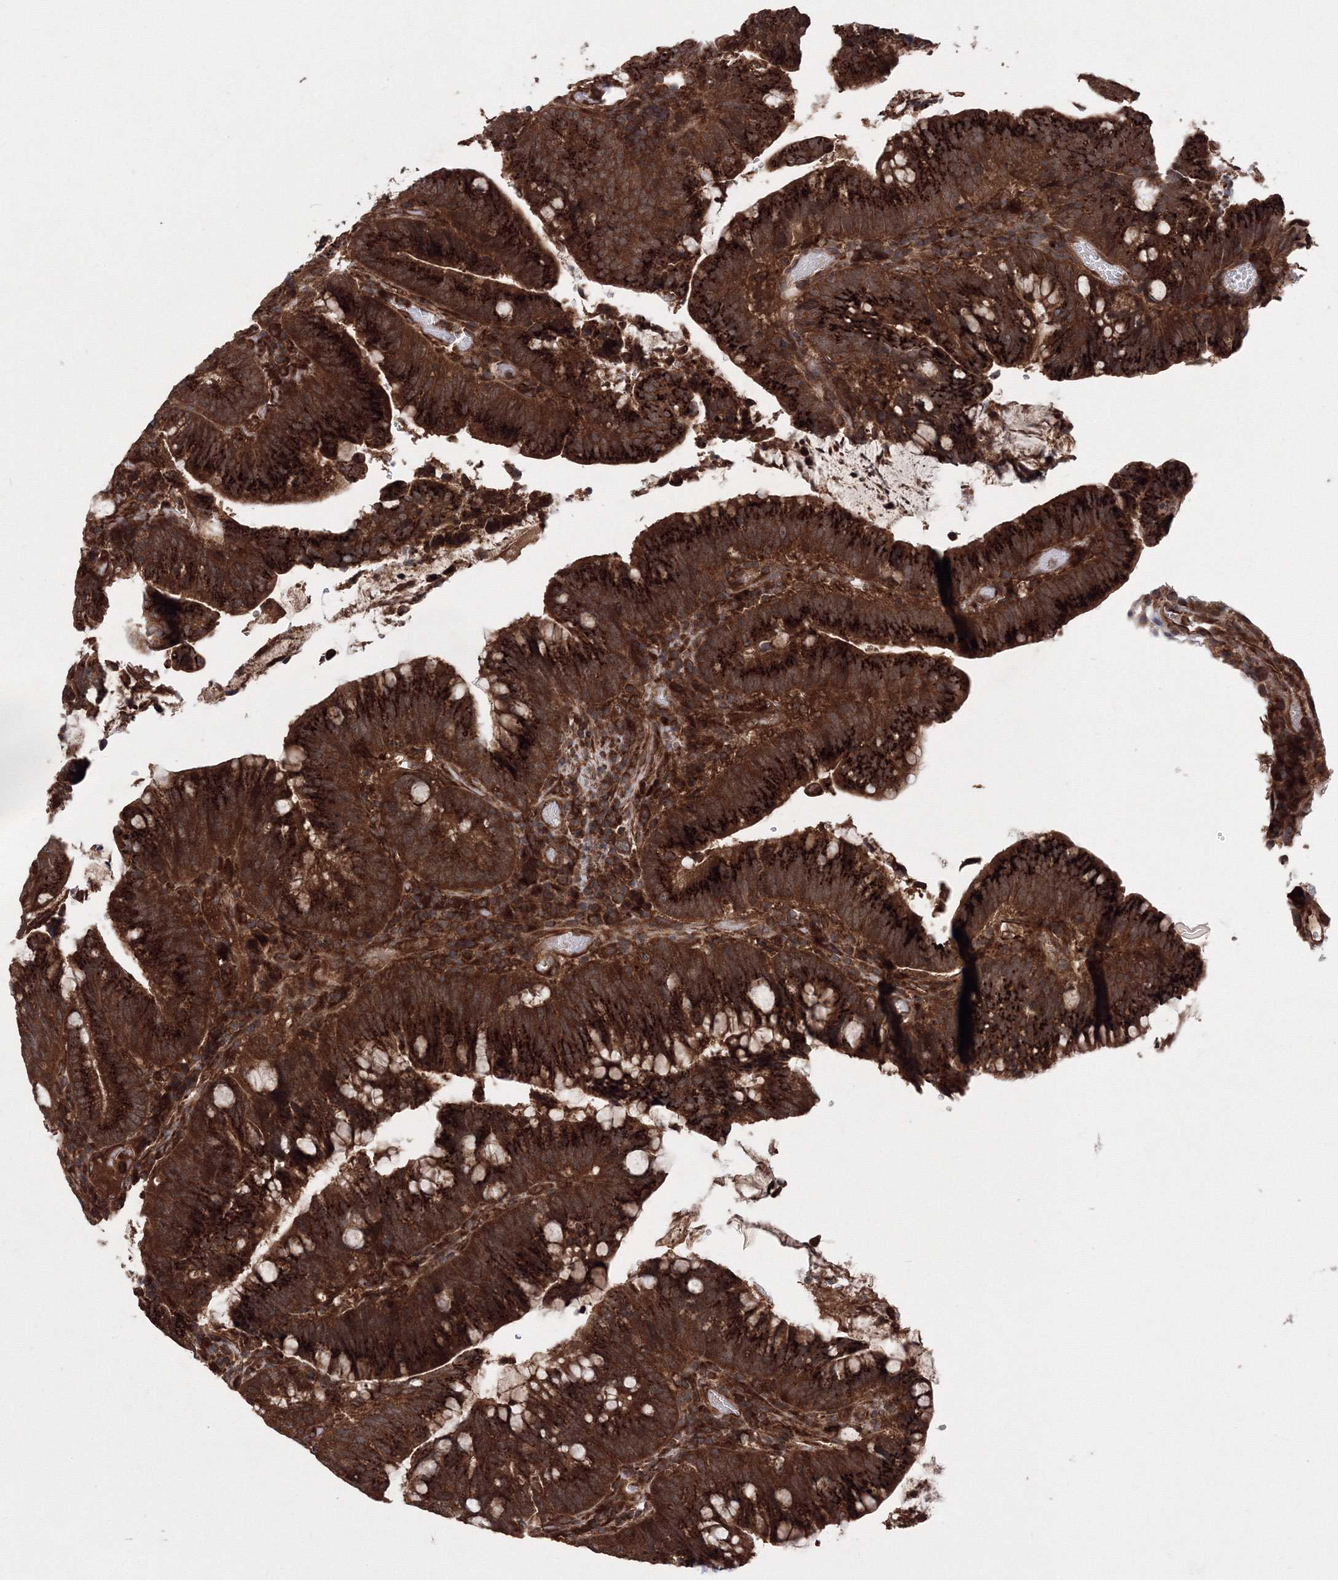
{"staining": {"intensity": "strong", "quantity": ">75%", "location": "cytoplasmic/membranous"}, "tissue": "colorectal cancer", "cell_type": "Tumor cells", "image_type": "cancer", "snomed": [{"axis": "morphology", "description": "Adenocarcinoma, NOS"}, {"axis": "topography", "description": "Colon"}], "caption": "An image showing strong cytoplasmic/membranous staining in approximately >75% of tumor cells in colorectal cancer (adenocarcinoma), as visualized by brown immunohistochemical staining.", "gene": "ATG3", "patient": {"sex": "female", "age": 66}}